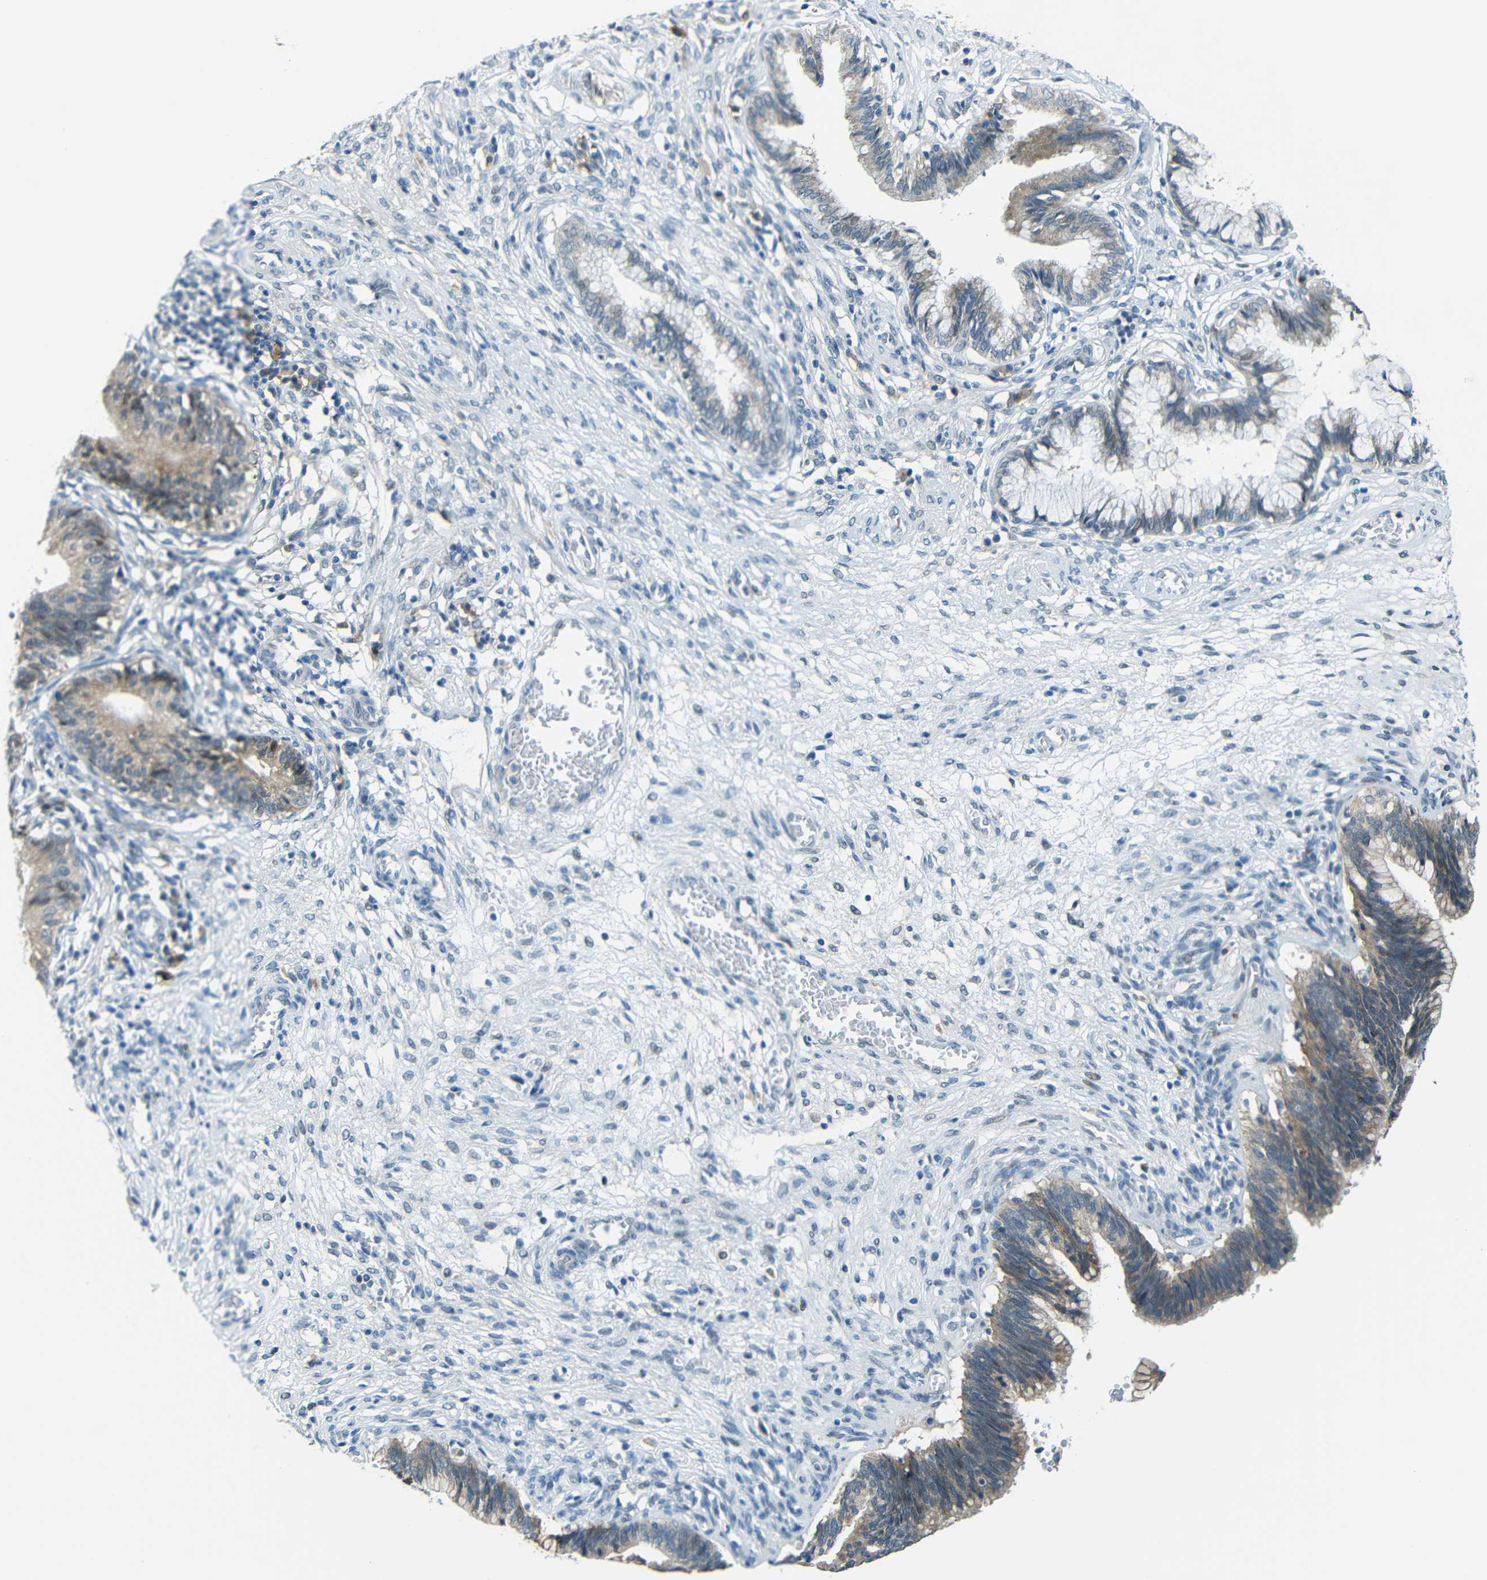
{"staining": {"intensity": "moderate", "quantity": "25%-75%", "location": "cytoplasmic/membranous"}, "tissue": "cervical cancer", "cell_type": "Tumor cells", "image_type": "cancer", "snomed": [{"axis": "morphology", "description": "Adenocarcinoma, NOS"}, {"axis": "topography", "description": "Cervix"}], "caption": "Moderate cytoplasmic/membranous expression is identified in about 25%-75% of tumor cells in adenocarcinoma (cervical). The protein is shown in brown color, while the nuclei are stained blue.", "gene": "ANKRD22", "patient": {"sex": "female", "age": 44}}